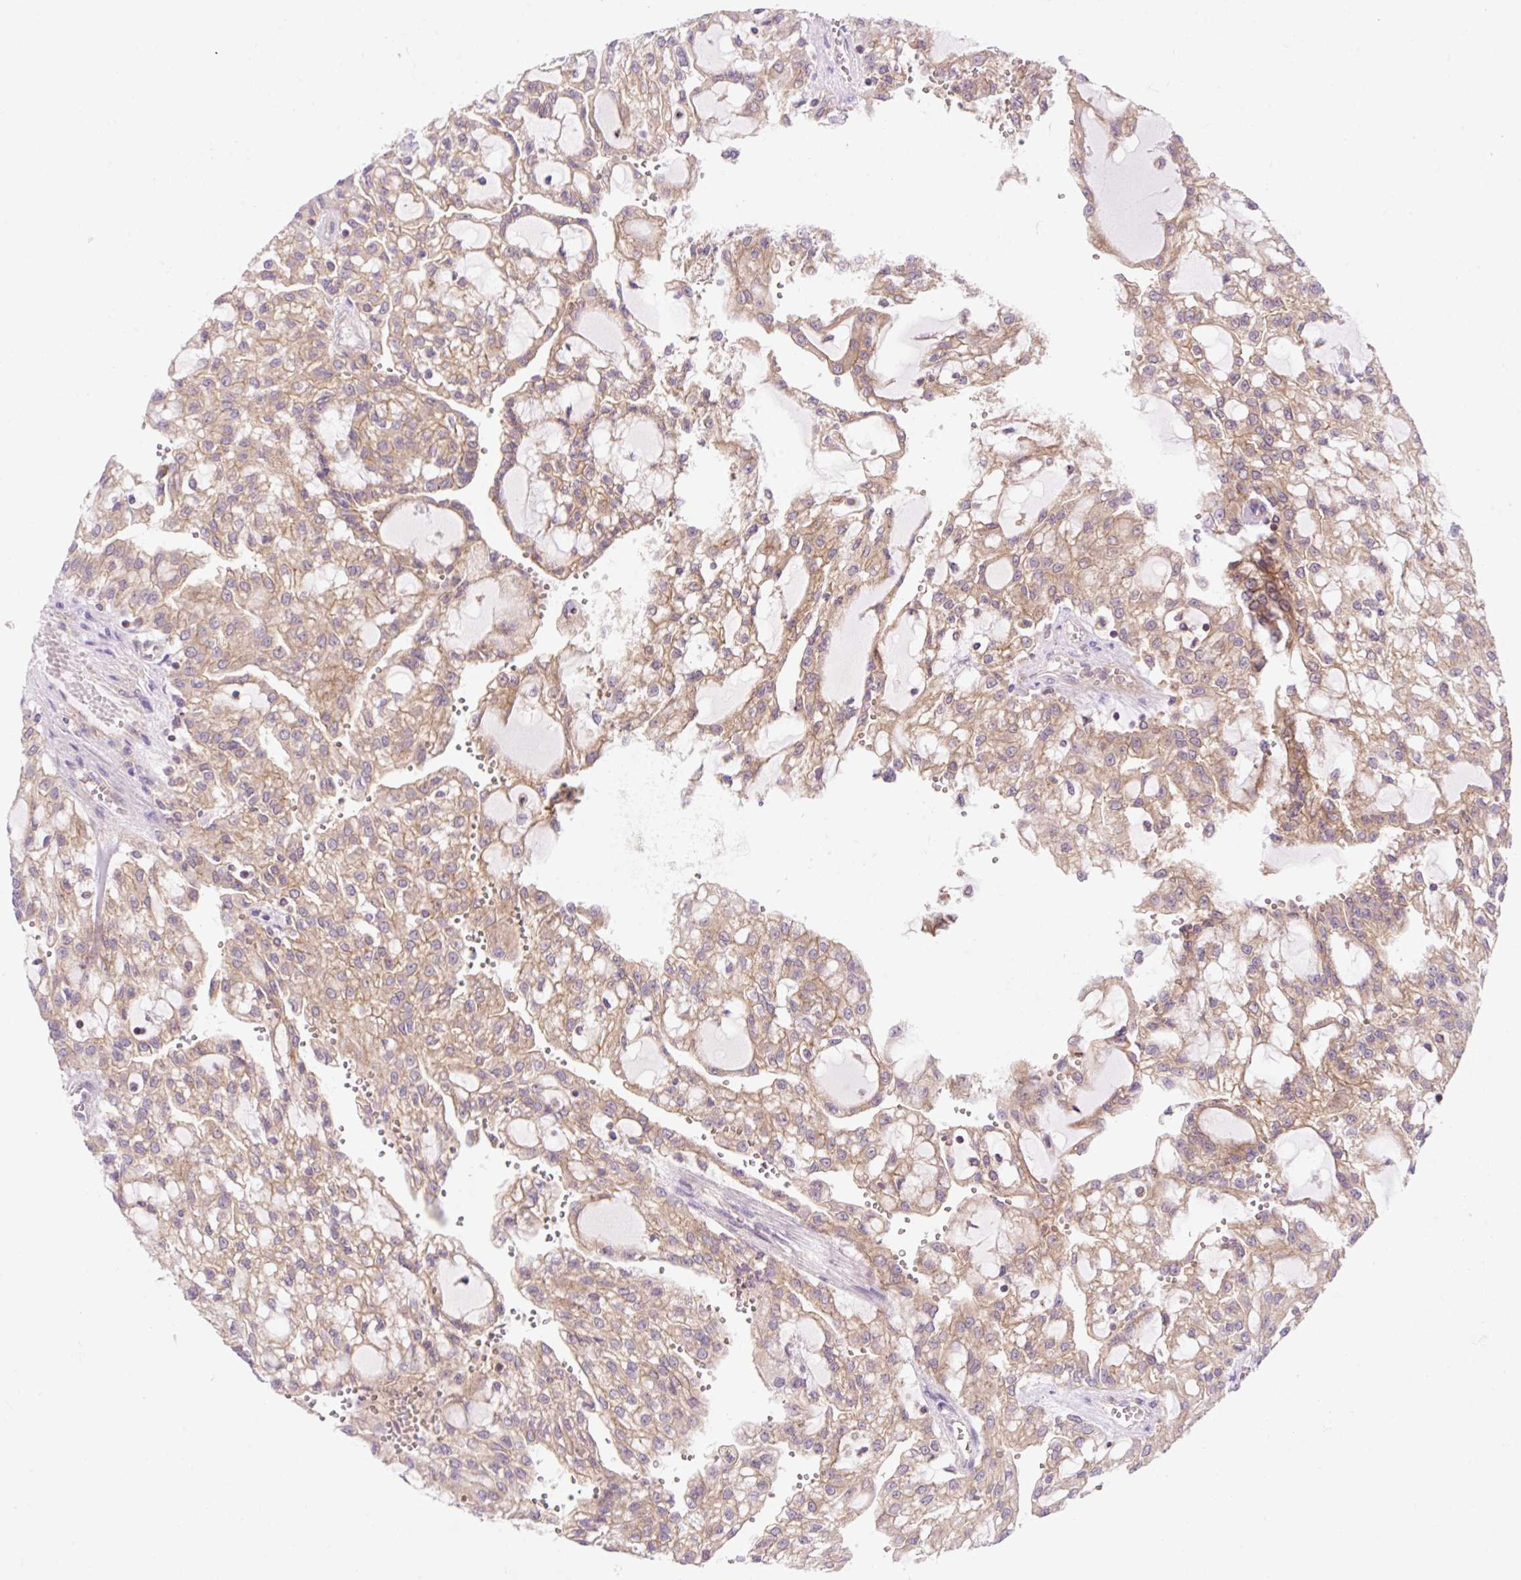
{"staining": {"intensity": "moderate", "quantity": ">75%", "location": "cytoplasmic/membranous"}, "tissue": "renal cancer", "cell_type": "Tumor cells", "image_type": "cancer", "snomed": [{"axis": "morphology", "description": "Adenocarcinoma, NOS"}, {"axis": "topography", "description": "Kidney"}], "caption": "Renal cancer (adenocarcinoma) stained with a brown dye demonstrates moderate cytoplasmic/membranous positive expression in approximately >75% of tumor cells.", "gene": "VPS4A", "patient": {"sex": "male", "age": 63}}